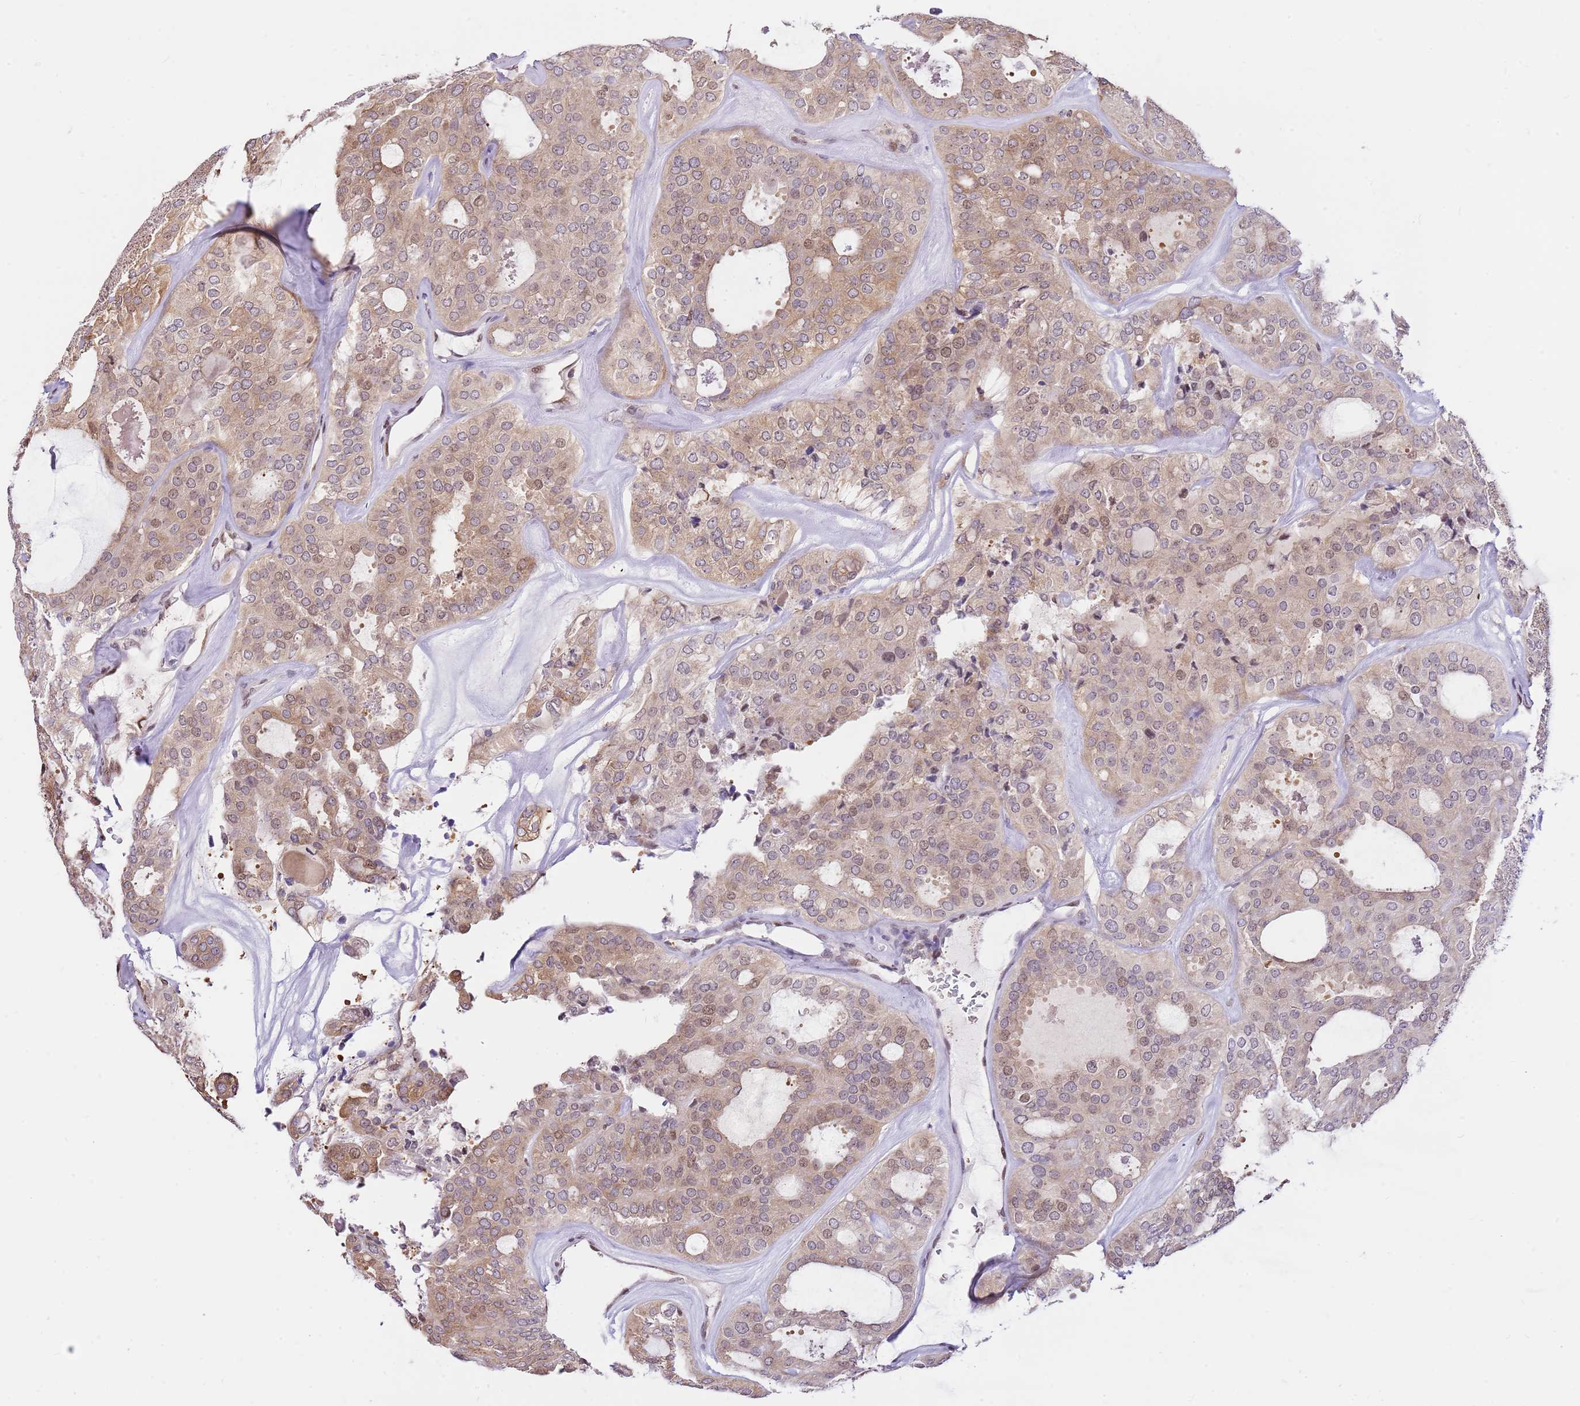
{"staining": {"intensity": "weak", "quantity": ">75%", "location": "cytoplasmic/membranous,nuclear"}, "tissue": "thyroid cancer", "cell_type": "Tumor cells", "image_type": "cancer", "snomed": [{"axis": "morphology", "description": "Follicular adenoma carcinoma, NOS"}, {"axis": "topography", "description": "Thyroid gland"}], "caption": "Thyroid cancer (follicular adenoma carcinoma) was stained to show a protein in brown. There is low levels of weak cytoplasmic/membranous and nuclear positivity in about >75% of tumor cells.", "gene": "RFK", "patient": {"sex": "male", "age": 75}}